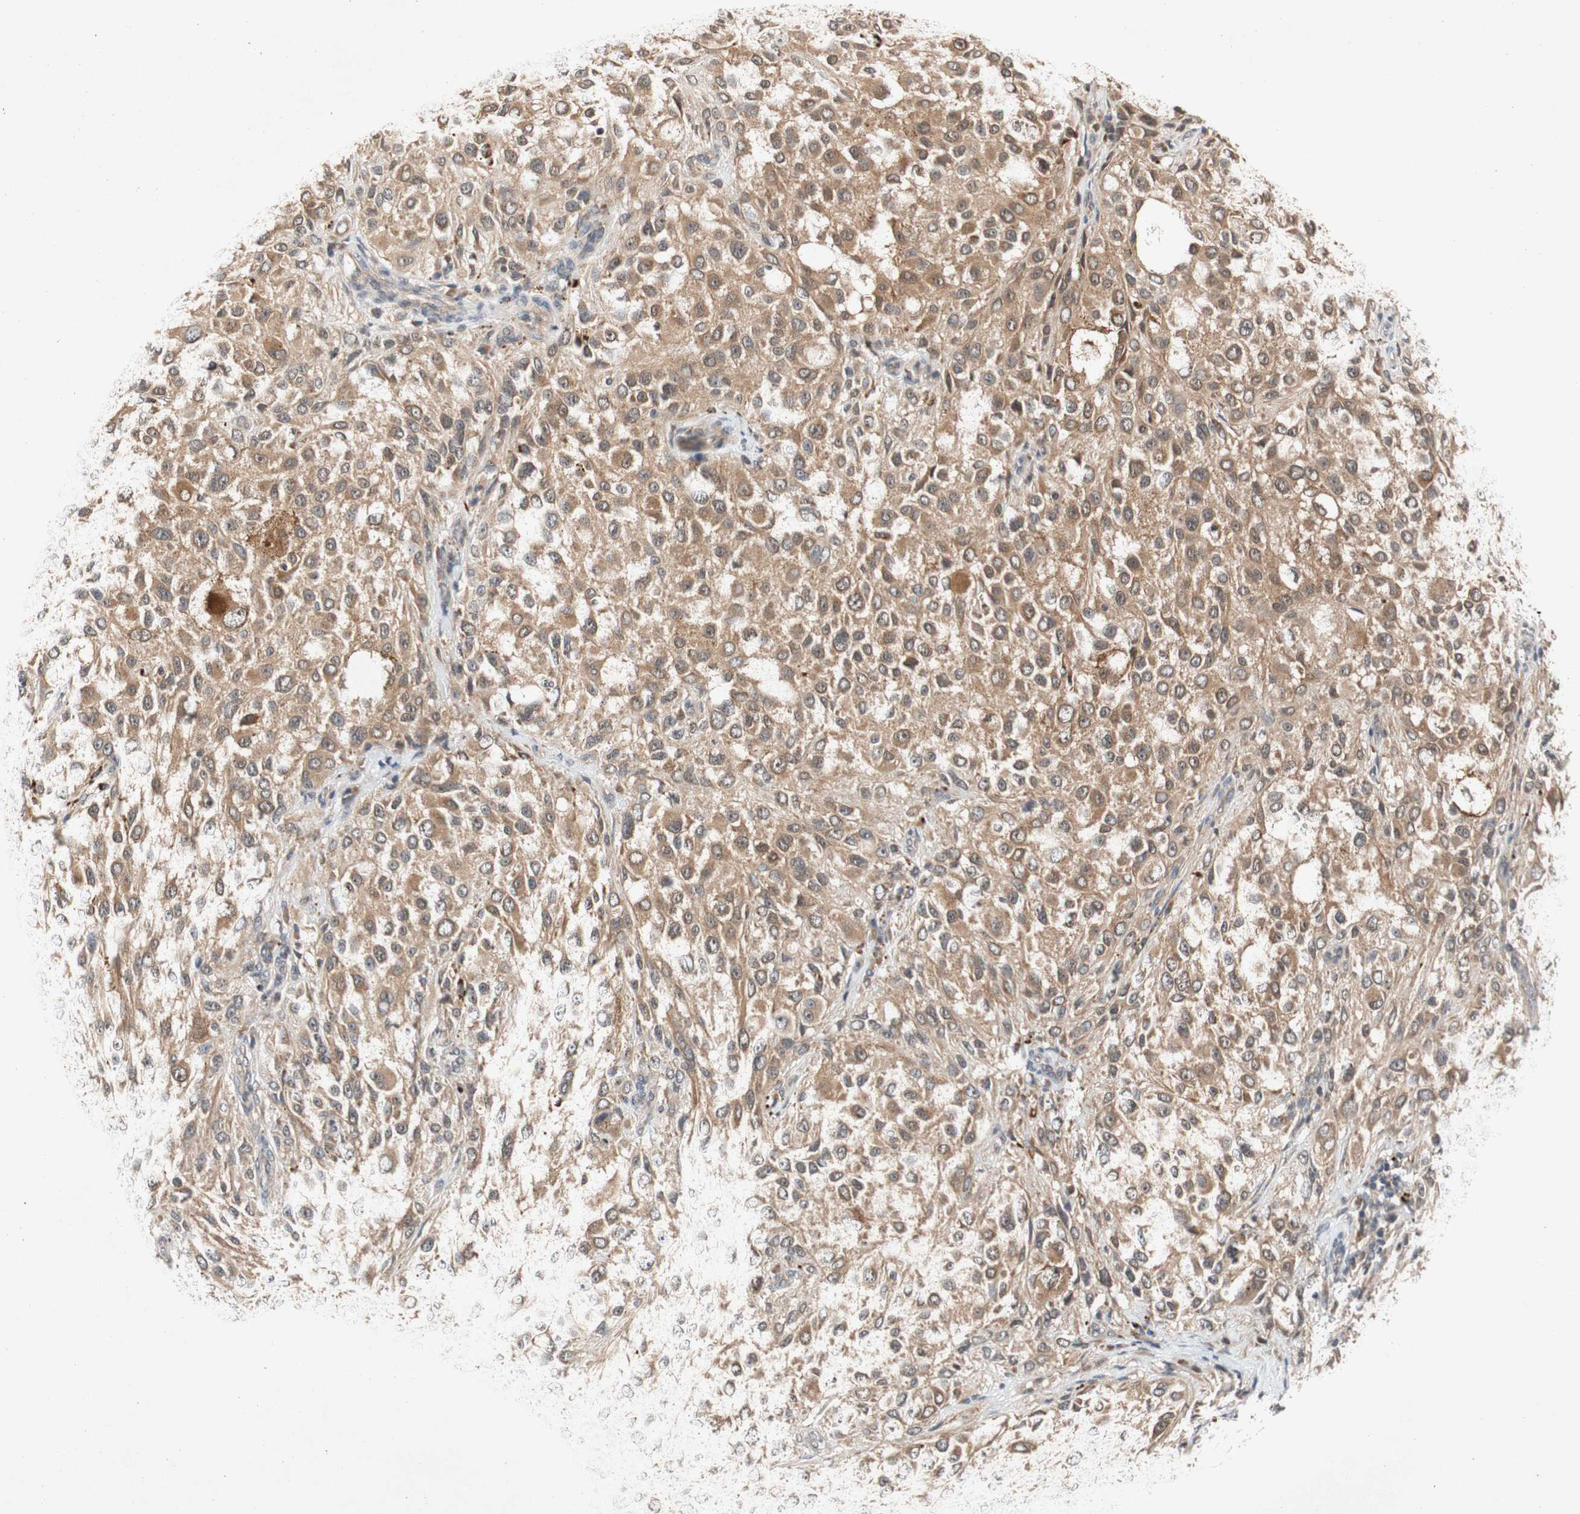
{"staining": {"intensity": "moderate", "quantity": ">75%", "location": "cytoplasmic/membranous"}, "tissue": "melanoma", "cell_type": "Tumor cells", "image_type": "cancer", "snomed": [{"axis": "morphology", "description": "Necrosis, NOS"}, {"axis": "morphology", "description": "Malignant melanoma, NOS"}, {"axis": "topography", "description": "Skin"}], "caption": "Immunohistochemical staining of human malignant melanoma reveals medium levels of moderate cytoplasmic/membranous protein positivity in about >75% of tumor cells. Ihc stains the protein of interest in brown and the nuclei are stained blue.", "gene": "PIN1", "patient": {"sex": "female", "age": 87}}